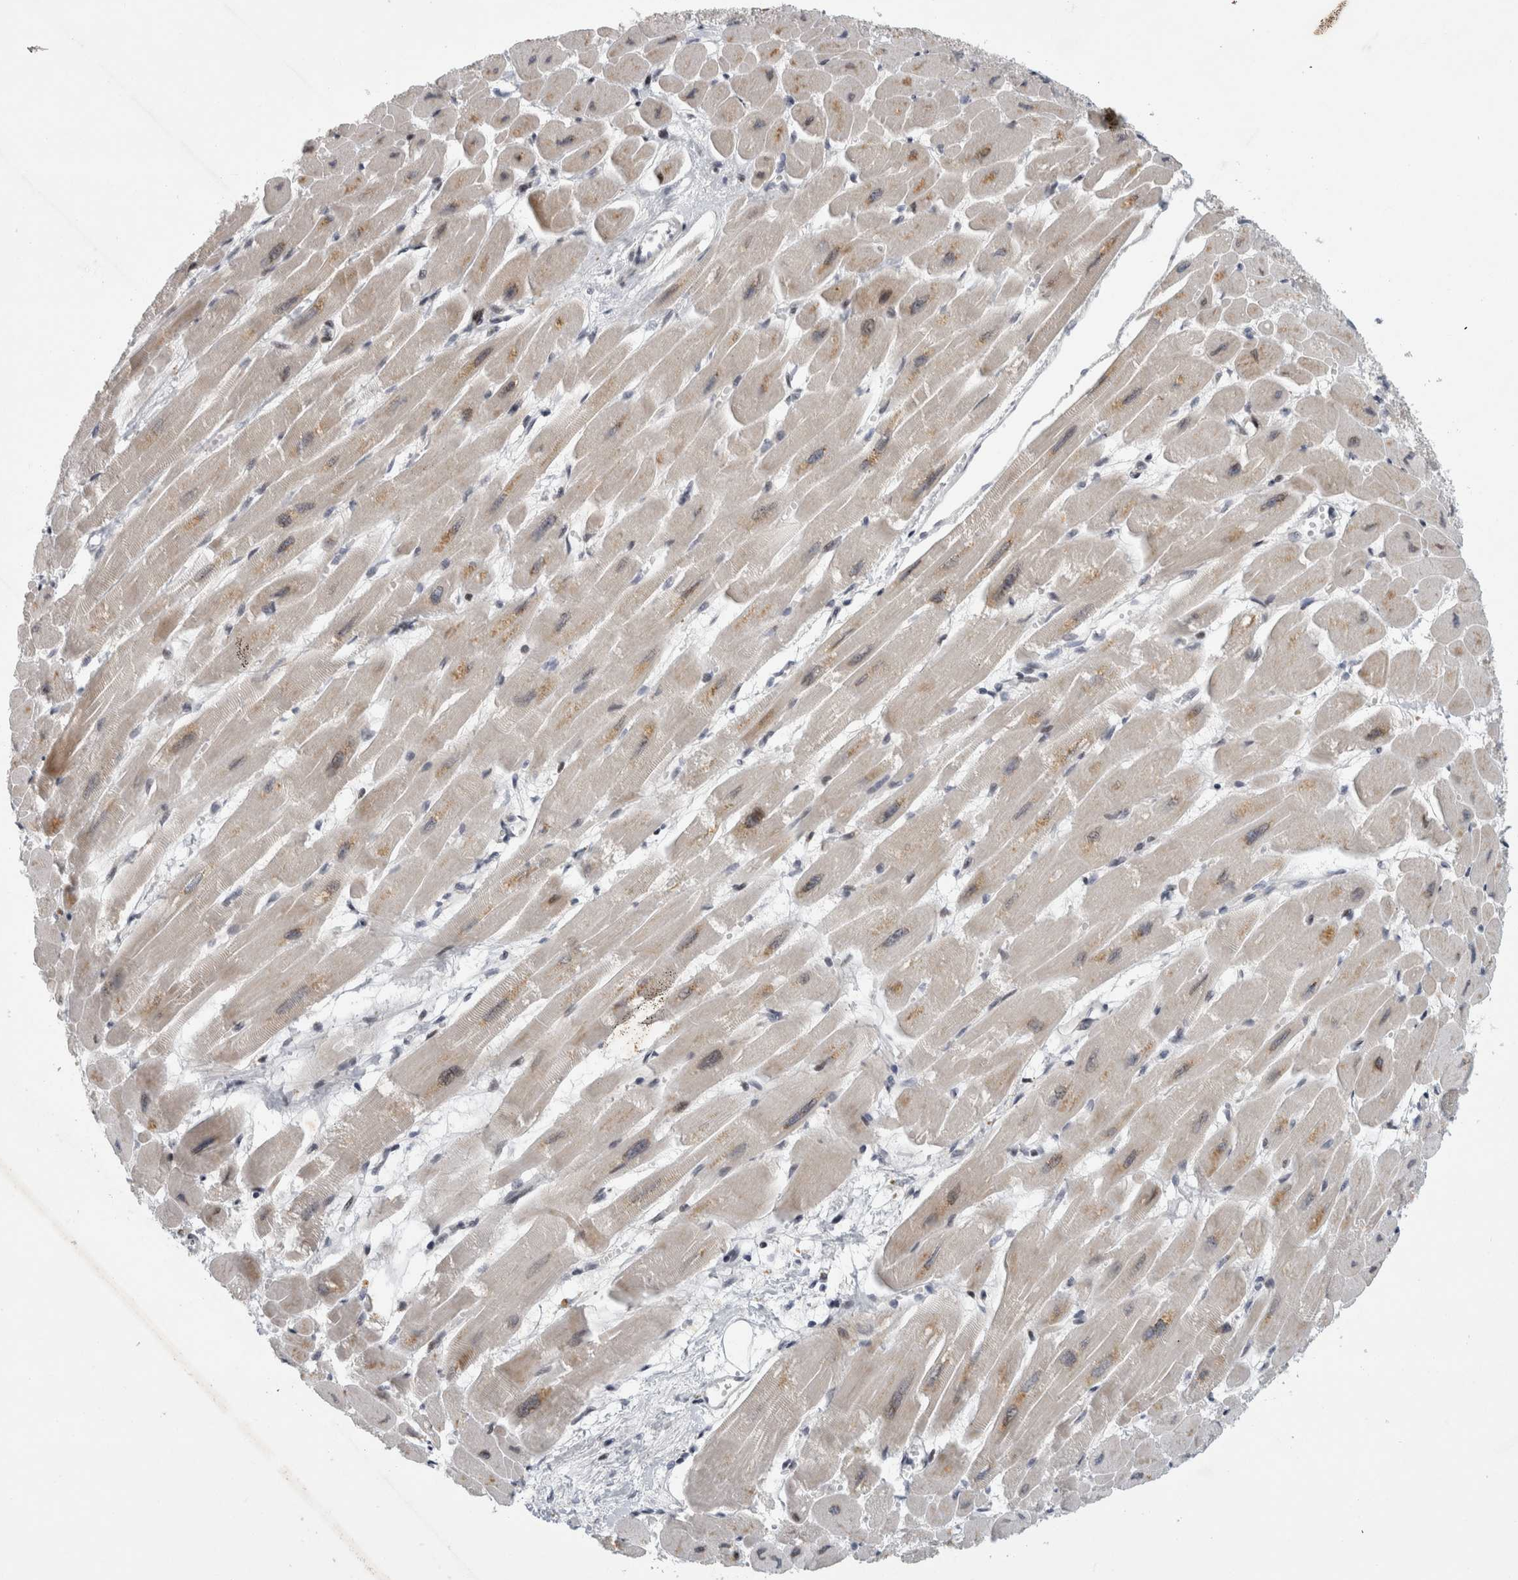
{"staining": {"intensity": "weak", "quantity": "25%-75%", "location": "cytoplasmic/membranous"}, "tissue": "heart muscle", "cell_type": "Cardiomyocytes", "image_type": "normal", "snomed": [{"axis": "morphology", "description": "Normal tissue, NOS"}, {"axis": "topography", "description": "Heart"}], "caption": "Cardiomyocytes show weak cytoplasmic/membranous staining in about 25%-75% of cells in unremarkable heart muscle. Ihc stains the protein of interest in brown and the nuclei are stained blue.", "gene": "UTP25", "patient": {"sex": "female", "age": 54}}